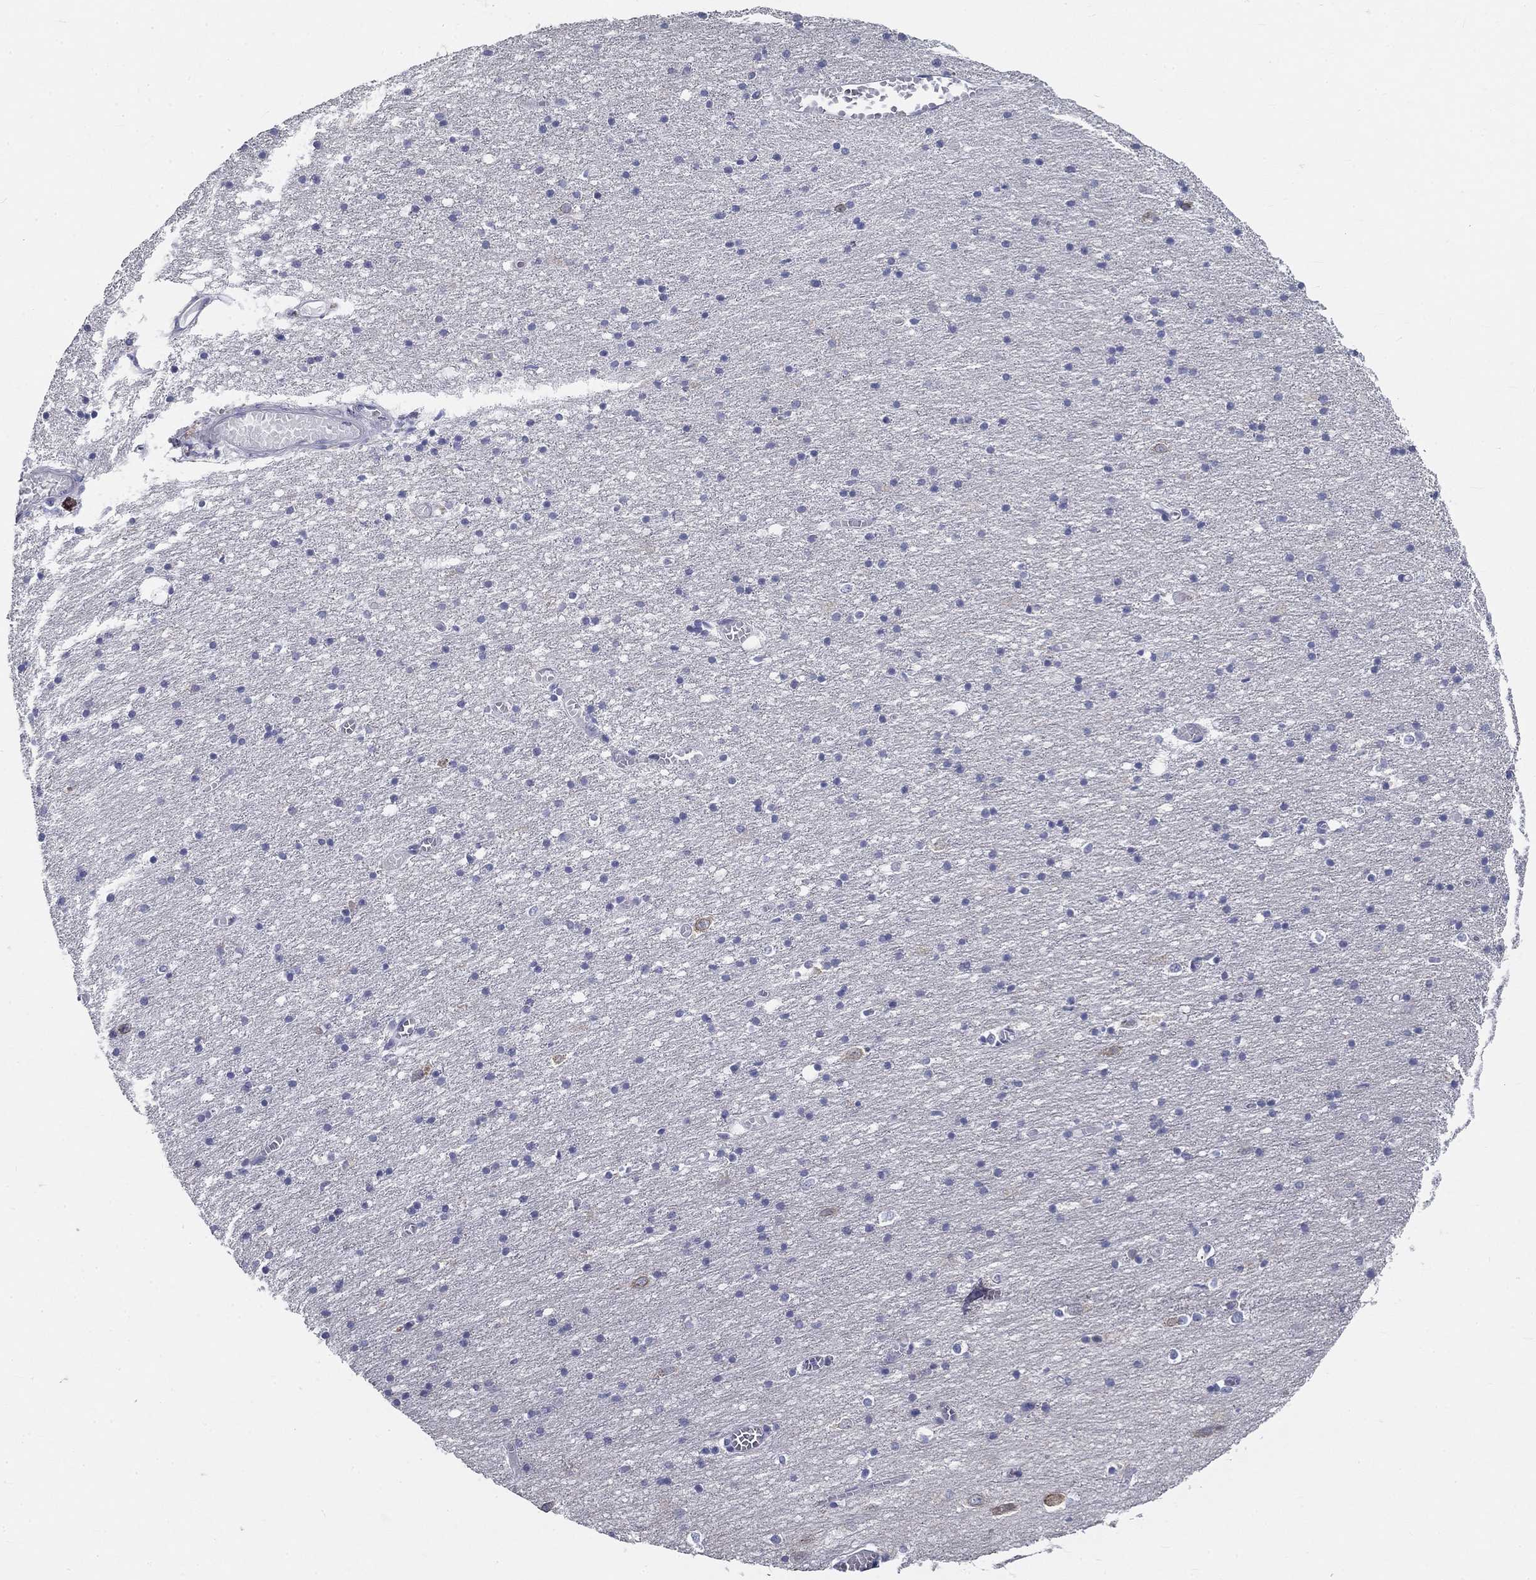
{"staining": {"intensity": "negative", "quantity": "none", "location": "none"}, "tissue": "cerebral cortex", "cell_type": "Endothelial cells", "image_type": "normal", "snomed": [{"axis": "morphology", "description": "Normal tissue, NOS"}, {"axis": "topography", "description": "Cerebral cortex"}], "caption": "There is no significant staining in endothelial cells of cerebral cortex. (Stains: DAB immunohistochemistry with hematoxylin counter stain, Microscopy: brightfield microscopy at high magnification).", "gene": "GALNTL5", "patient": {"sex": "male", "age": 70}}